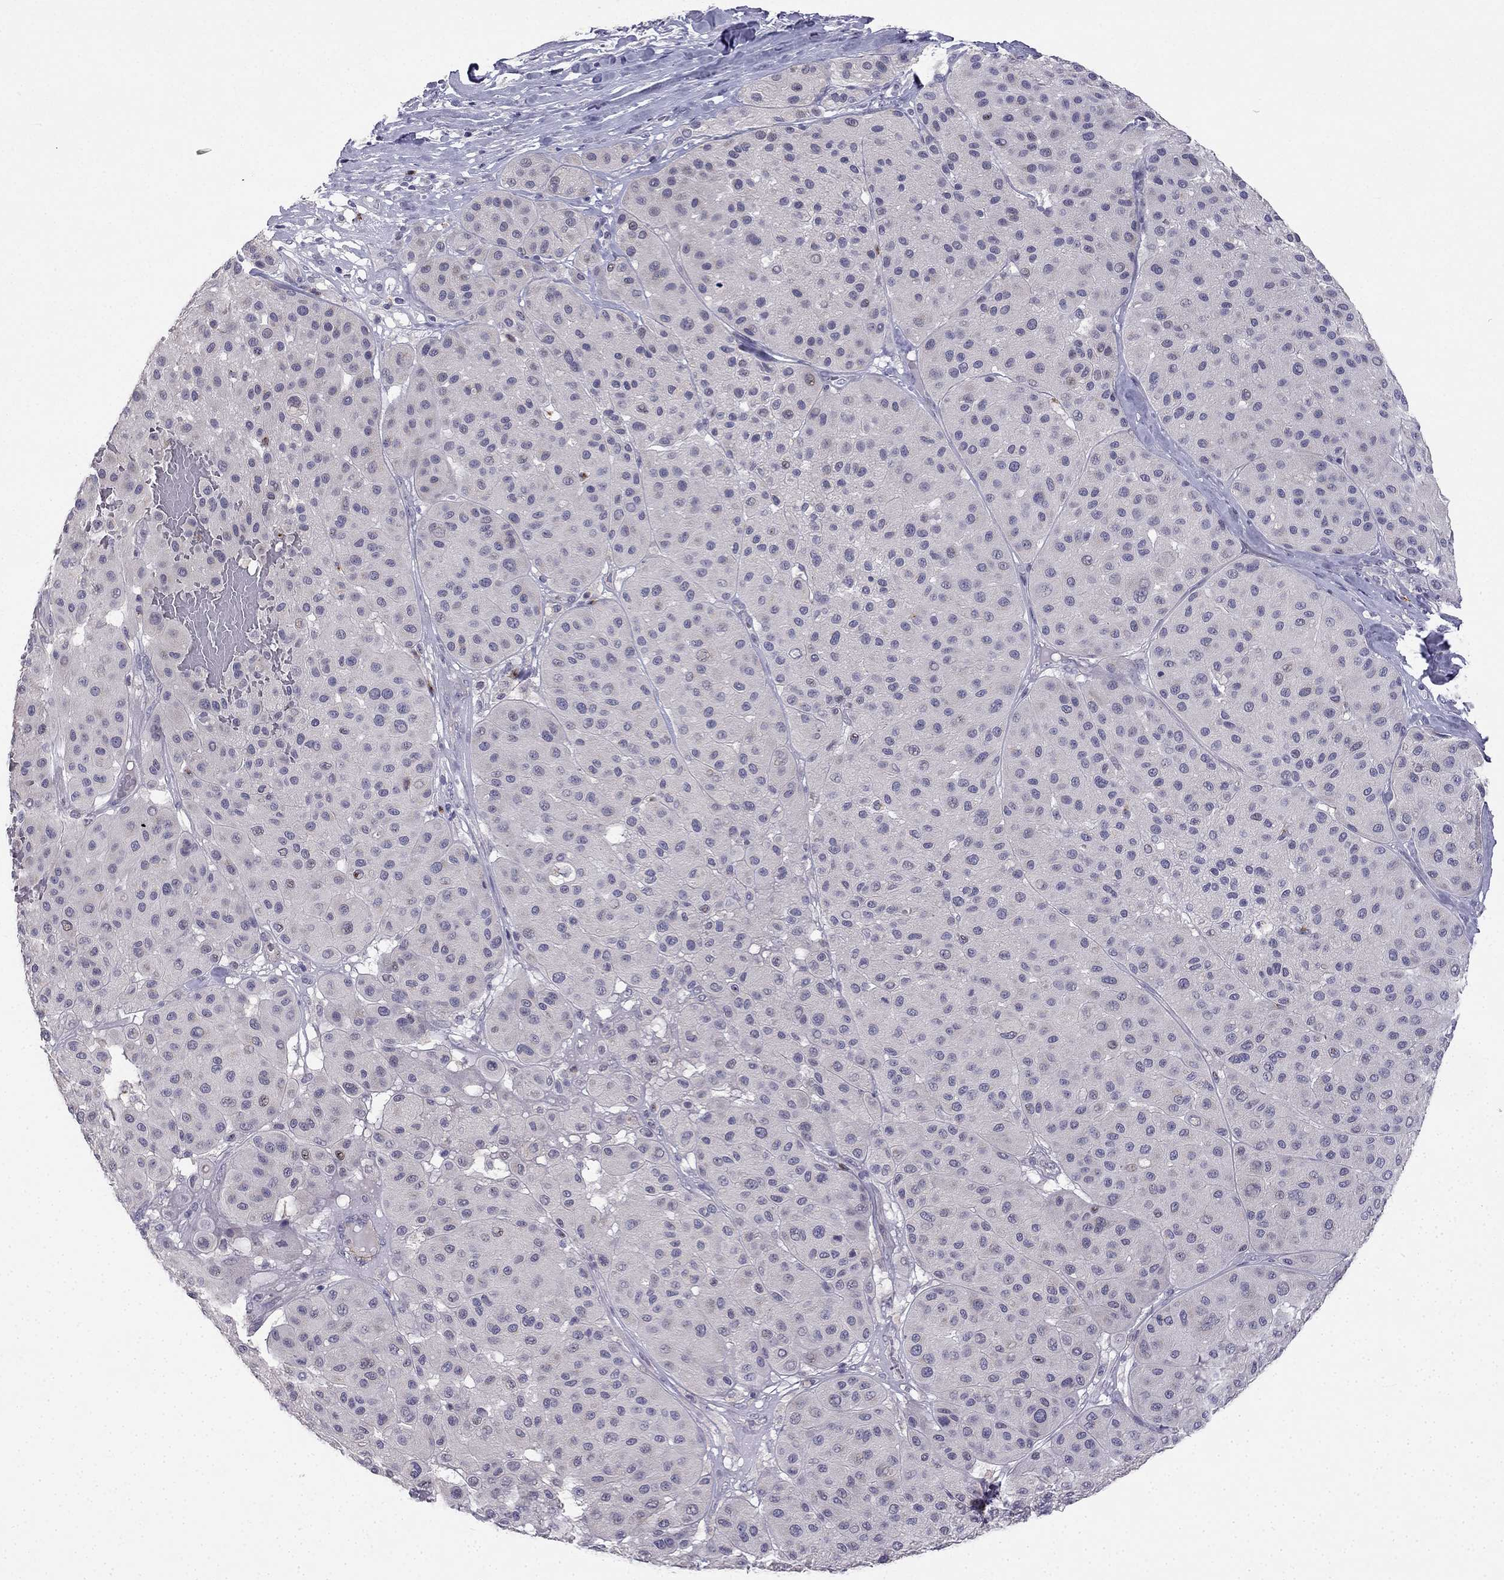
{"staining": {"intensity": "negative", "quantity": "none", "location": "none"}, "tissue": "melanoma", "cell_type": "Tumor cells", "image_type": "cancer", "snomed": [{"axis": "morphology", "description": "Malignant melanoma, Metastatic site"}, {"axis": "topography", "description": "Smooth muscle"}], "caption": "Immunohistochemistry of human melanoma shows no expression in tumor cells. (DAB immunohistochemistry visualized using brightfield microscopy, high magnification).", "gene": "C16orf89", "patient": {"sex": "male", "age": 41}}